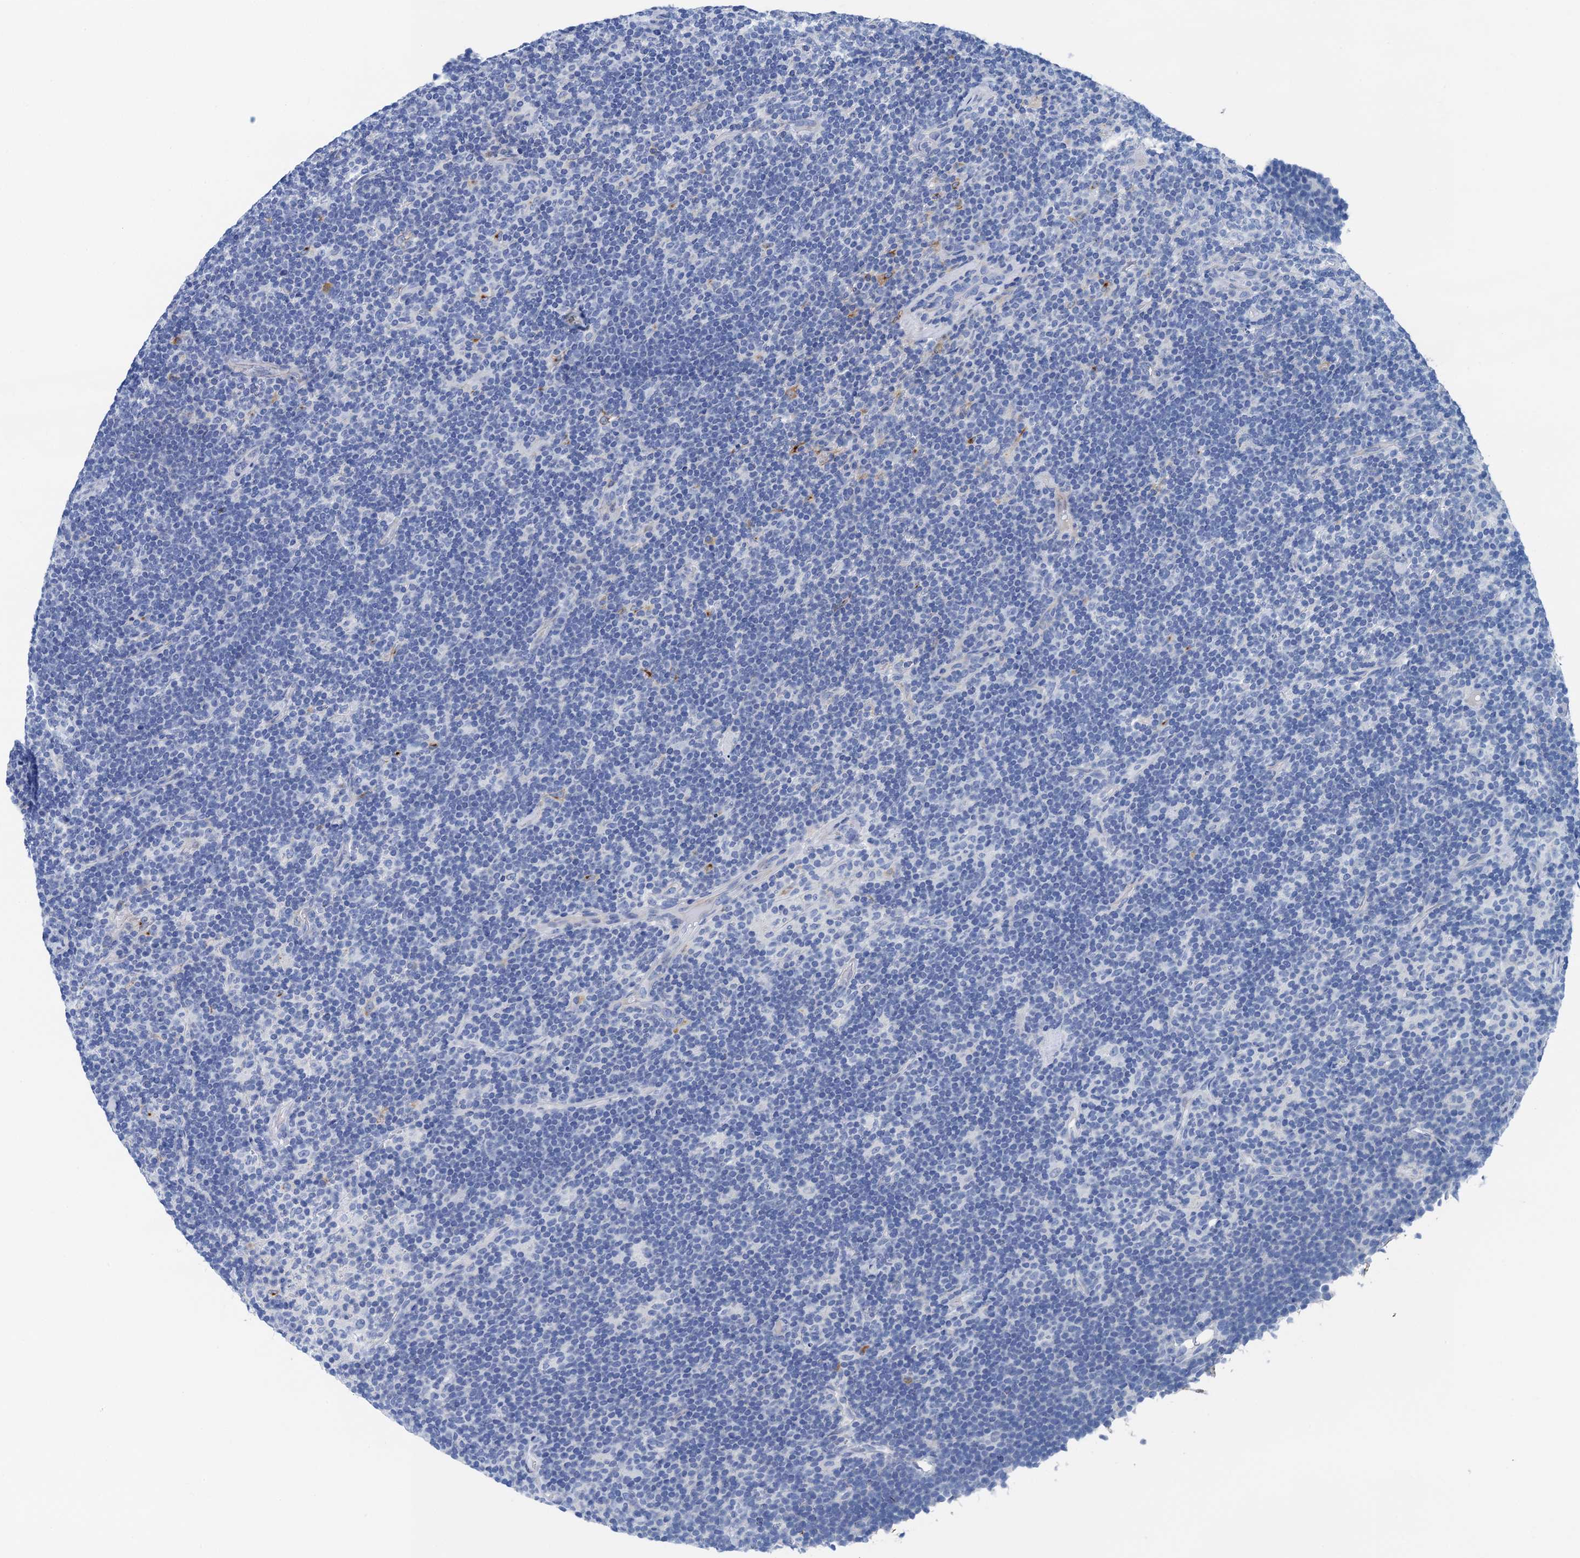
{"staining": {"intensity": "negative", "quantity": "none", "location": "none"}, "tissue": "lymphoma", "cell_type": "Tumor cells", "image_type": "cancer", "snomed": [{"axis": "morphology", "description": "Hodgkin's disease, NOS"}, {"axis": "topography", "description": "Lymph node"}], "caption": "The micrograph displays no staining of tumor cells in Hodgkin's disease.", "gene": "NLRP10", "patient": {"sex": "female", "age": 57}}